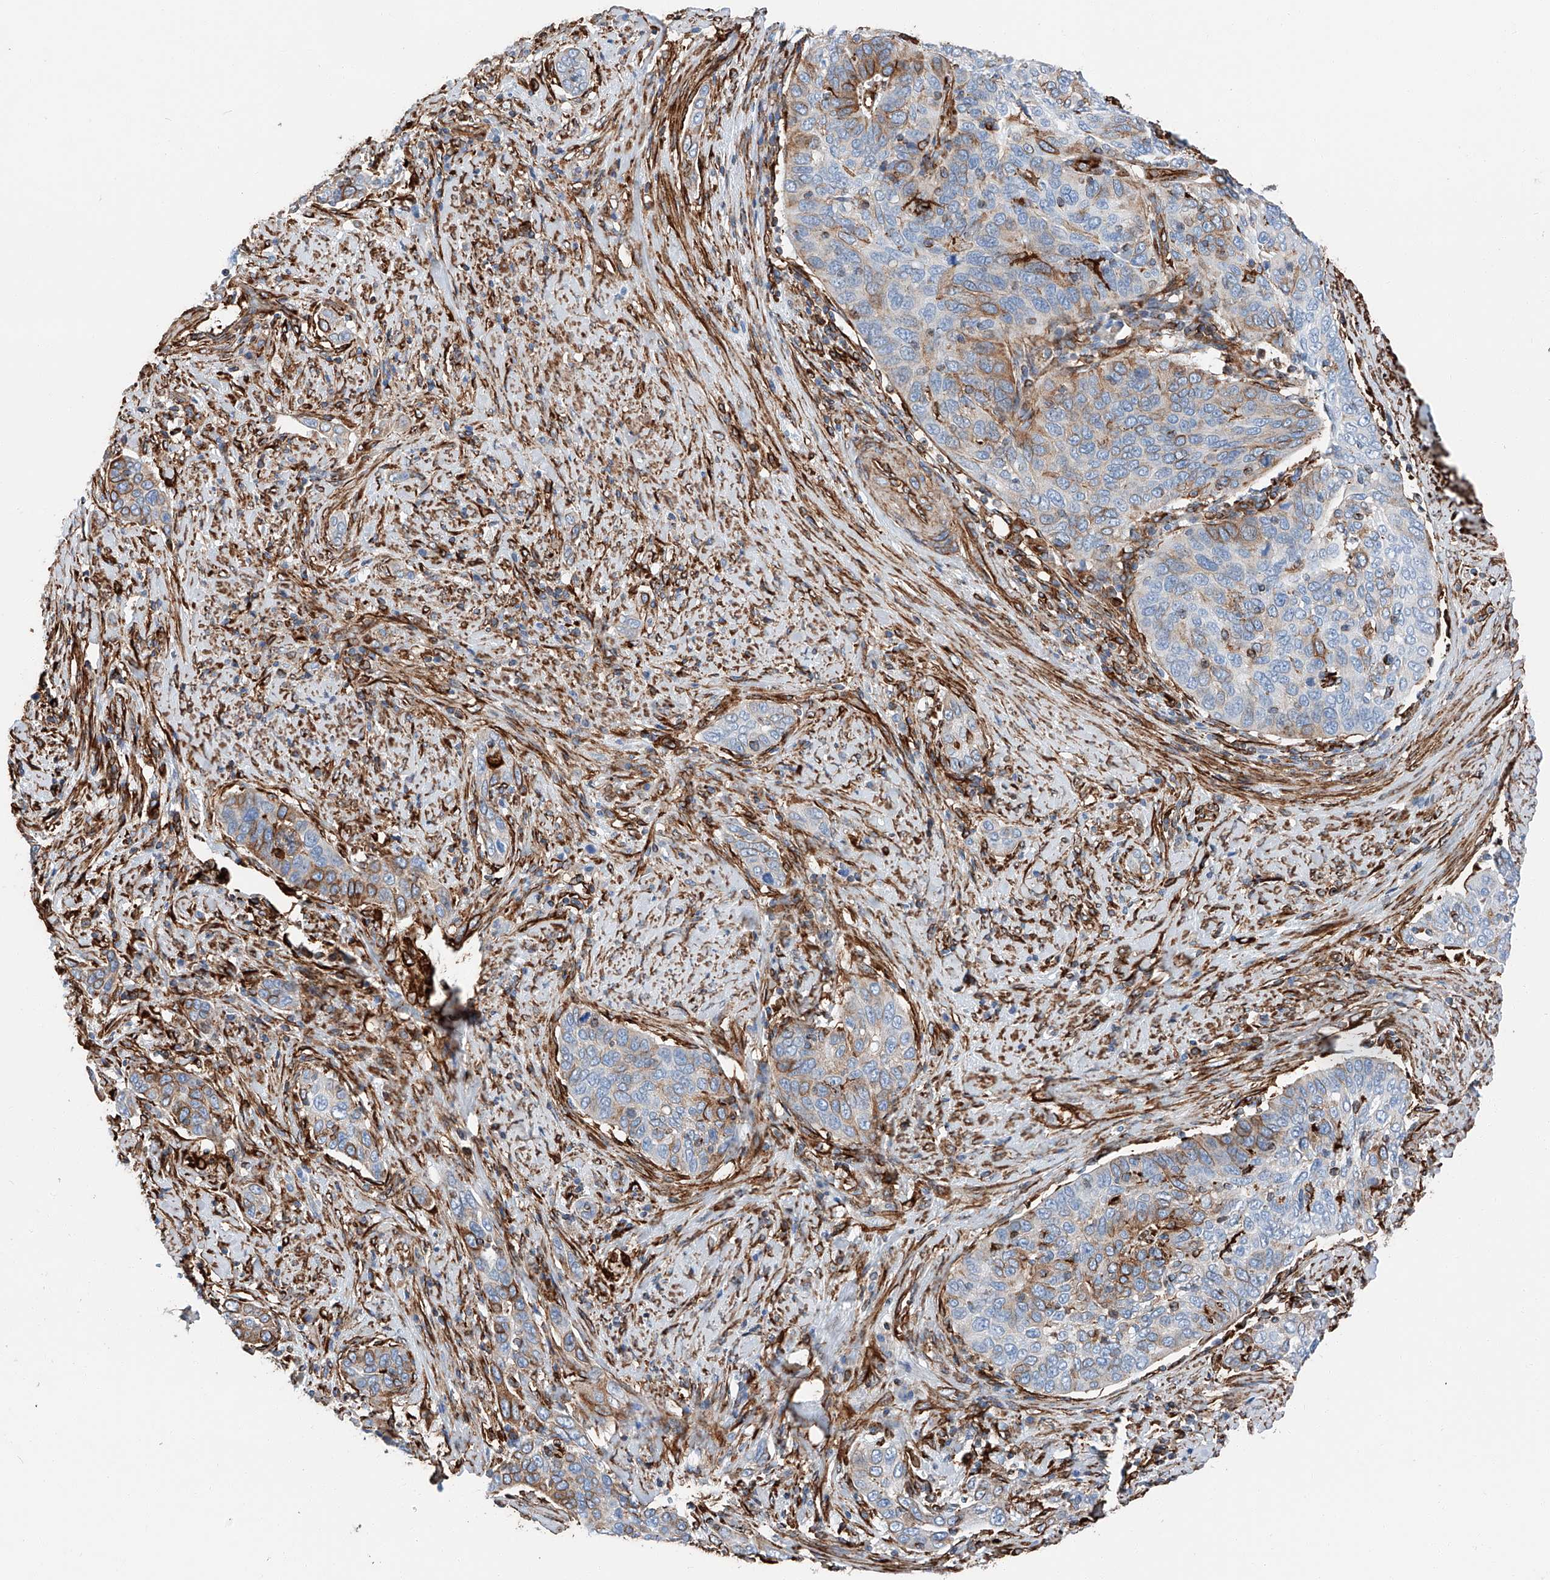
{"staining": {"intensity": "moderate", "quantity": "<25%", "location": "cytoplasmic/membranous"}, "tissue": "cervical cancer", "cell_type": "Tumor cells", "image_type": "cancer", "snomed": [{"axis": "morphology", "description": "Squamous cell carcinoma, NOS"}, {"axis": "topography", "description": "Cervix"}], "caption": "IHC micrograph of human squamous cell carcinoma (cervical) stained for a protein (brown), which demonstrates low levels of moderate cytoplasmic/membranous staining in approximately <25% of tumor cells.", "gene": "ZNF804A", "patient": {"sex": "female", "age": 60}}